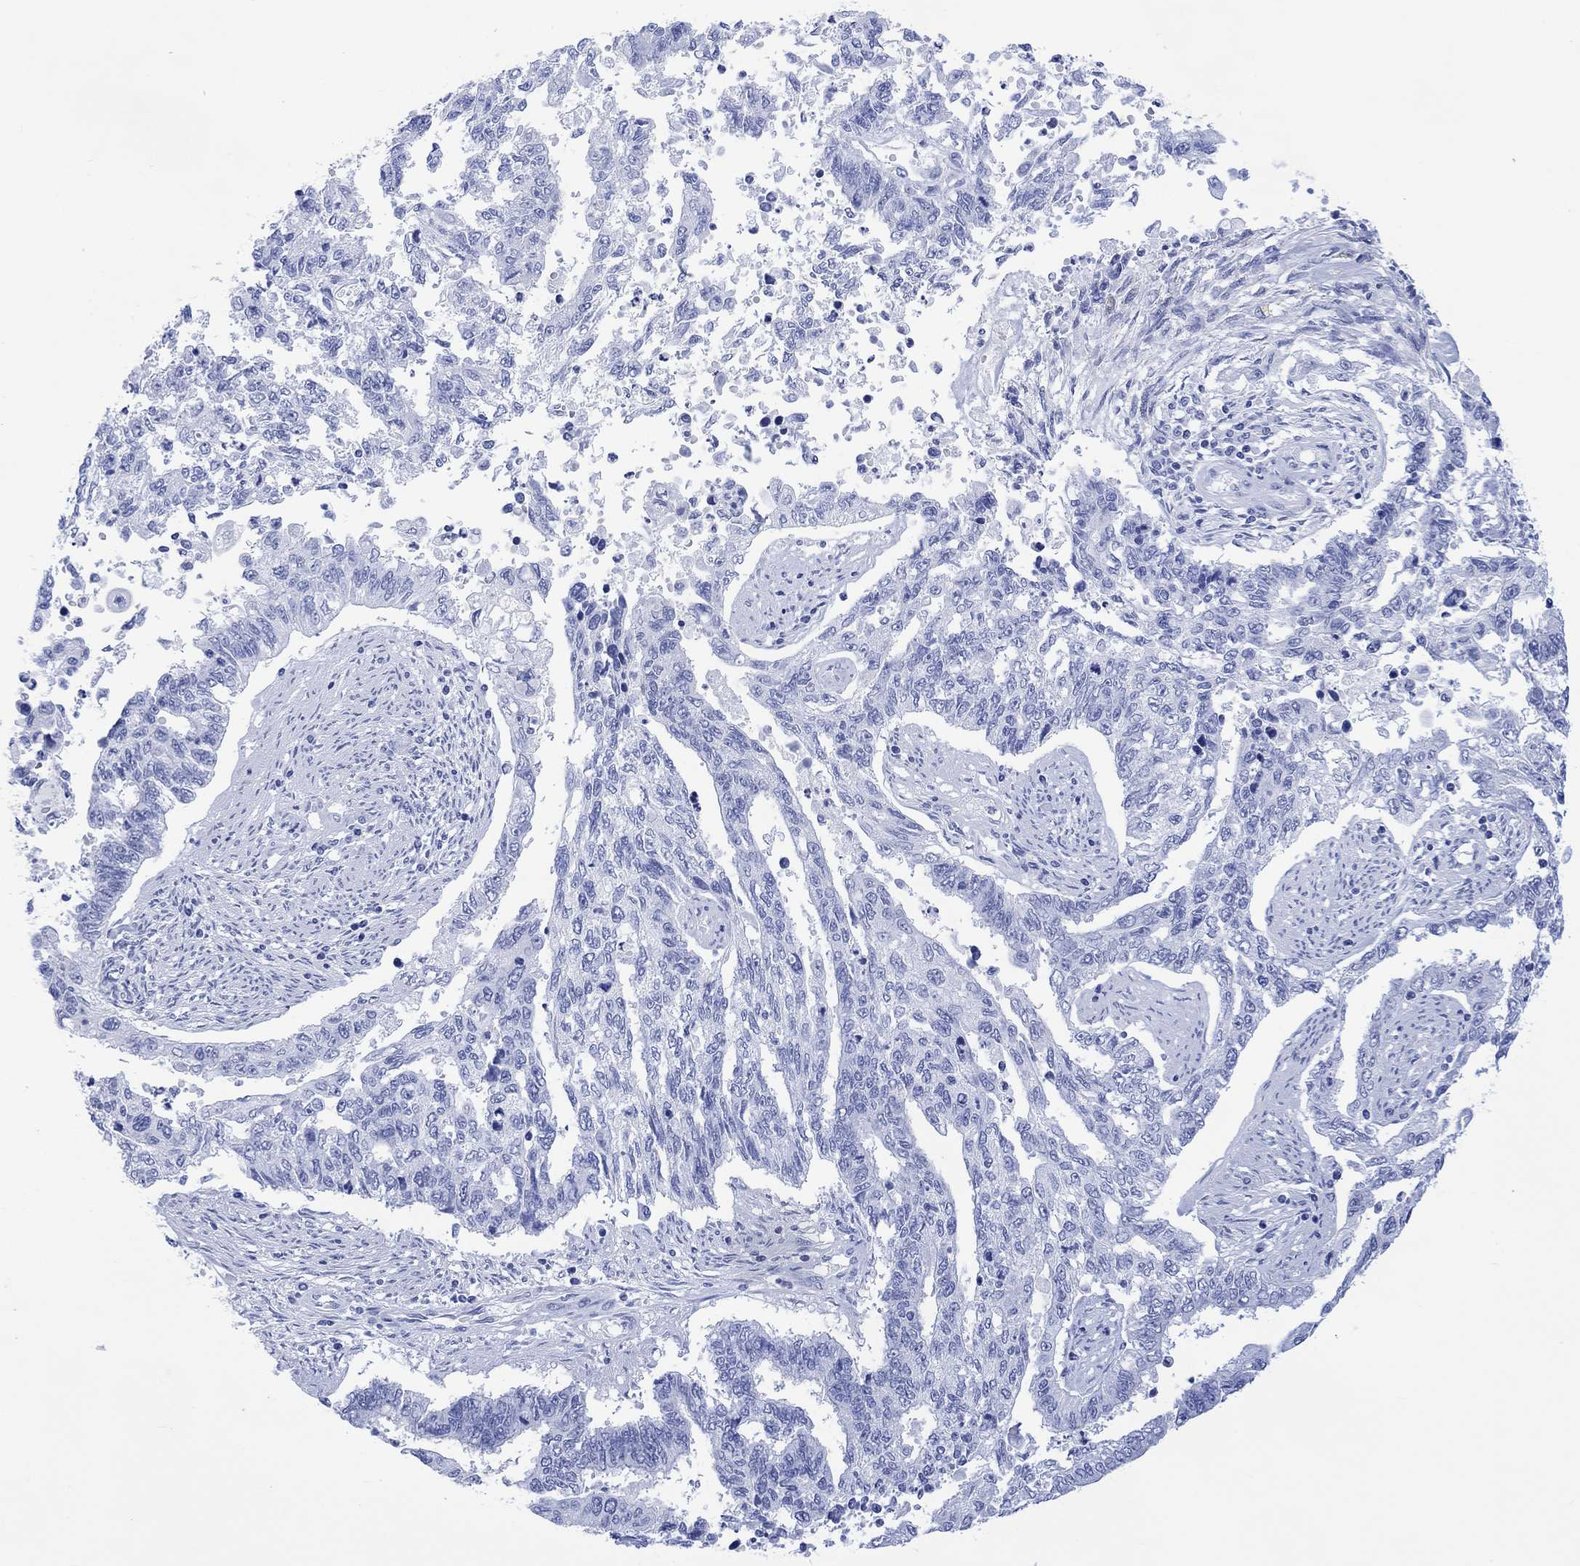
{"staining": {"intensity": "negative", "quantity": "none", "location": "none"}, "tissue": "endometrial cancer", "cell_type": "Tumor cells", "image_type": "cancer", "snomed": [{"axis": "morphology", "description": "Adenocarcinoma, NOS"}, {"axis": "topography", "description": "Uterus"}], "caption": "Human endometrial cancer stained for a protein using immunohistochemistry reveals no staining in tumor cells.", "gene": "CELF4", "patient": {"sex": "female", "age": 59}}